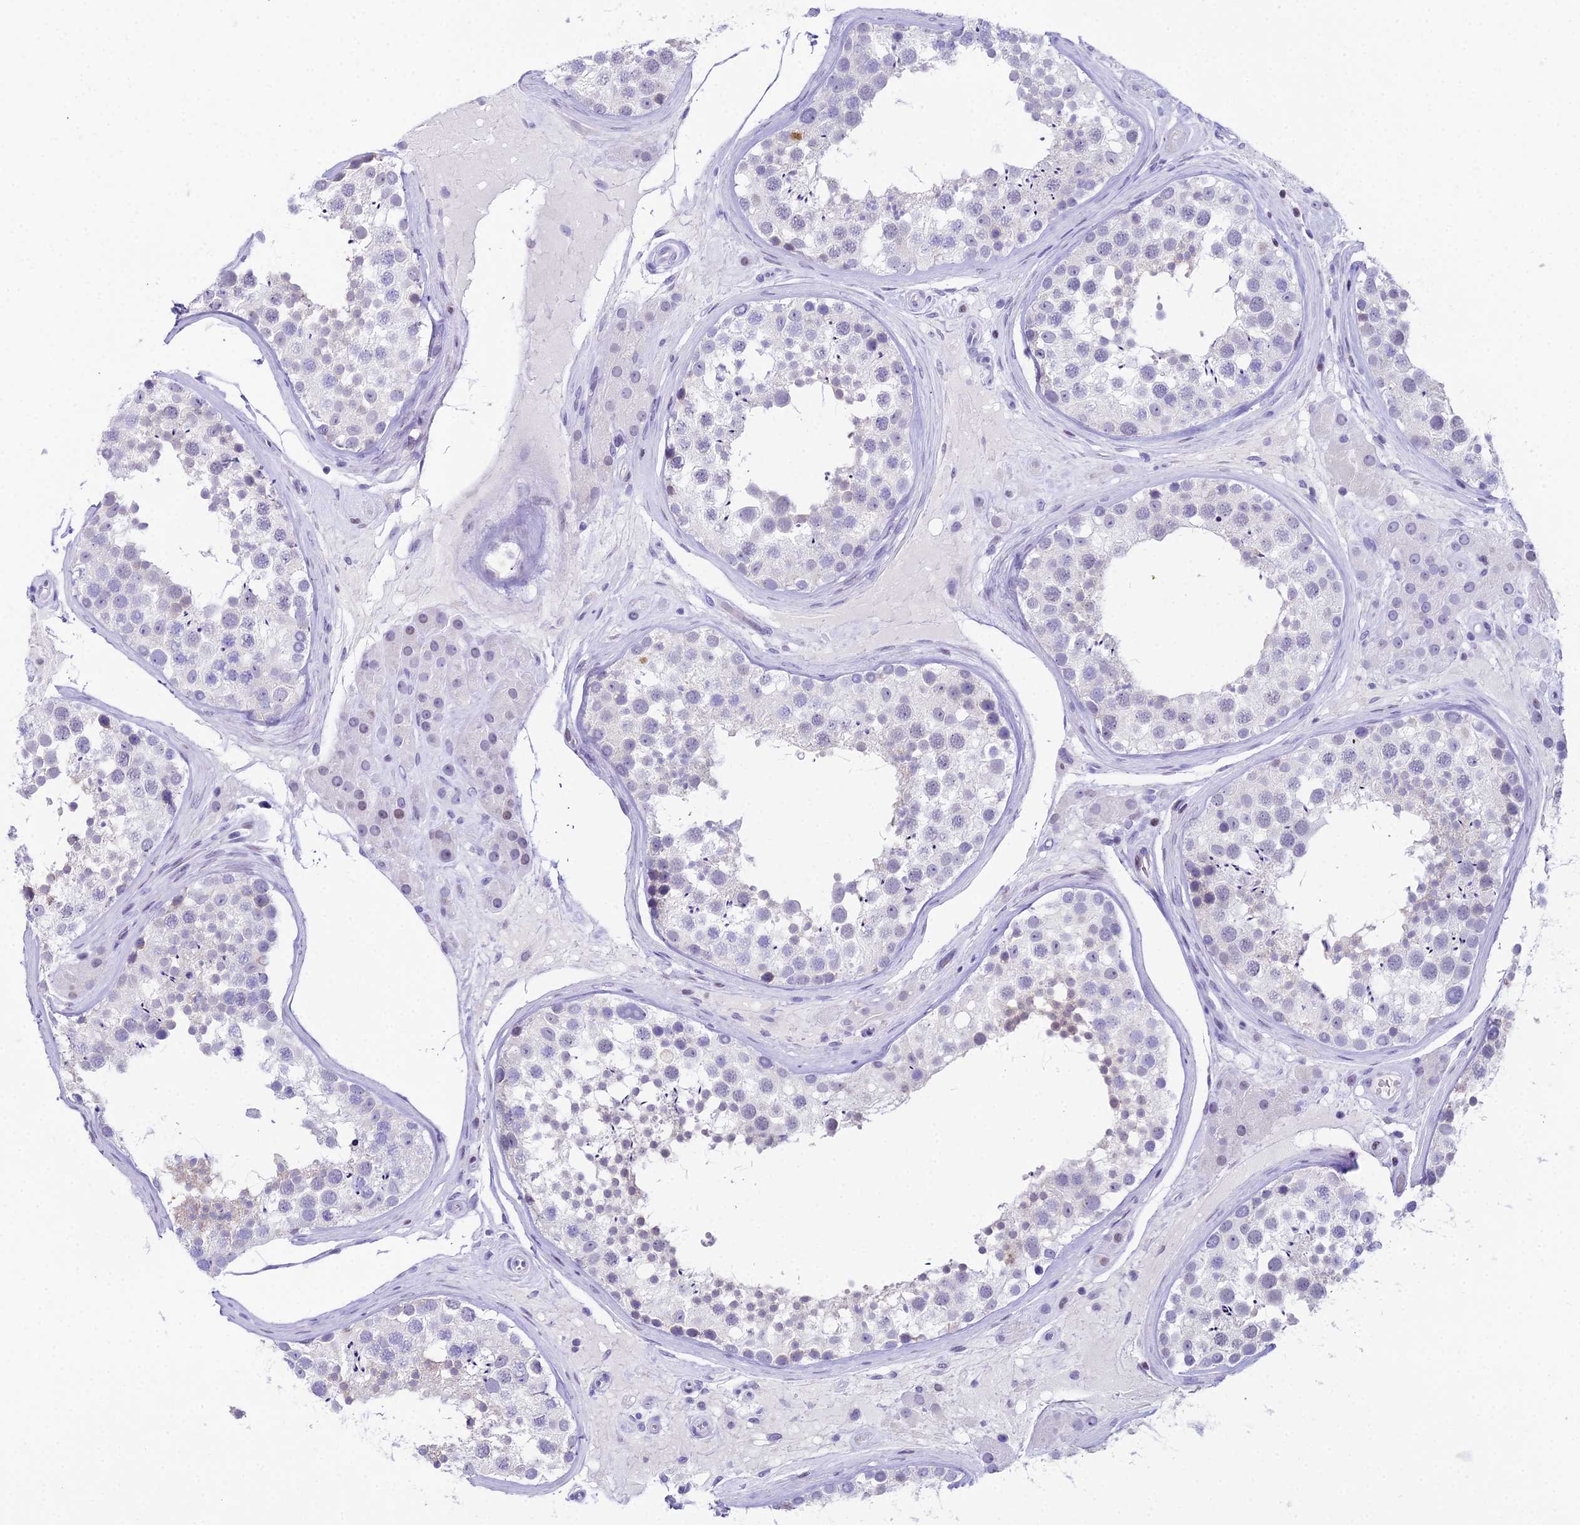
{"staining": {"intensity": "weak", "quantity": "<25%", "location": "nuclear"}, "tissue": "testis", "cell_type": "Cells in seminiferous ducts", "image_type": "normal", "snomed": [{"axis": "morphology", "description": "Normal tissue, NOS"}, {"axis": "topography", "description": "Testis"}], "caption": "This is a image of IHC staining of benign testis, which shows no positivity in cells in seminiferous ducts.", "gene": "CC2D2A", "patient": {"sex": "male", "age": 46}}